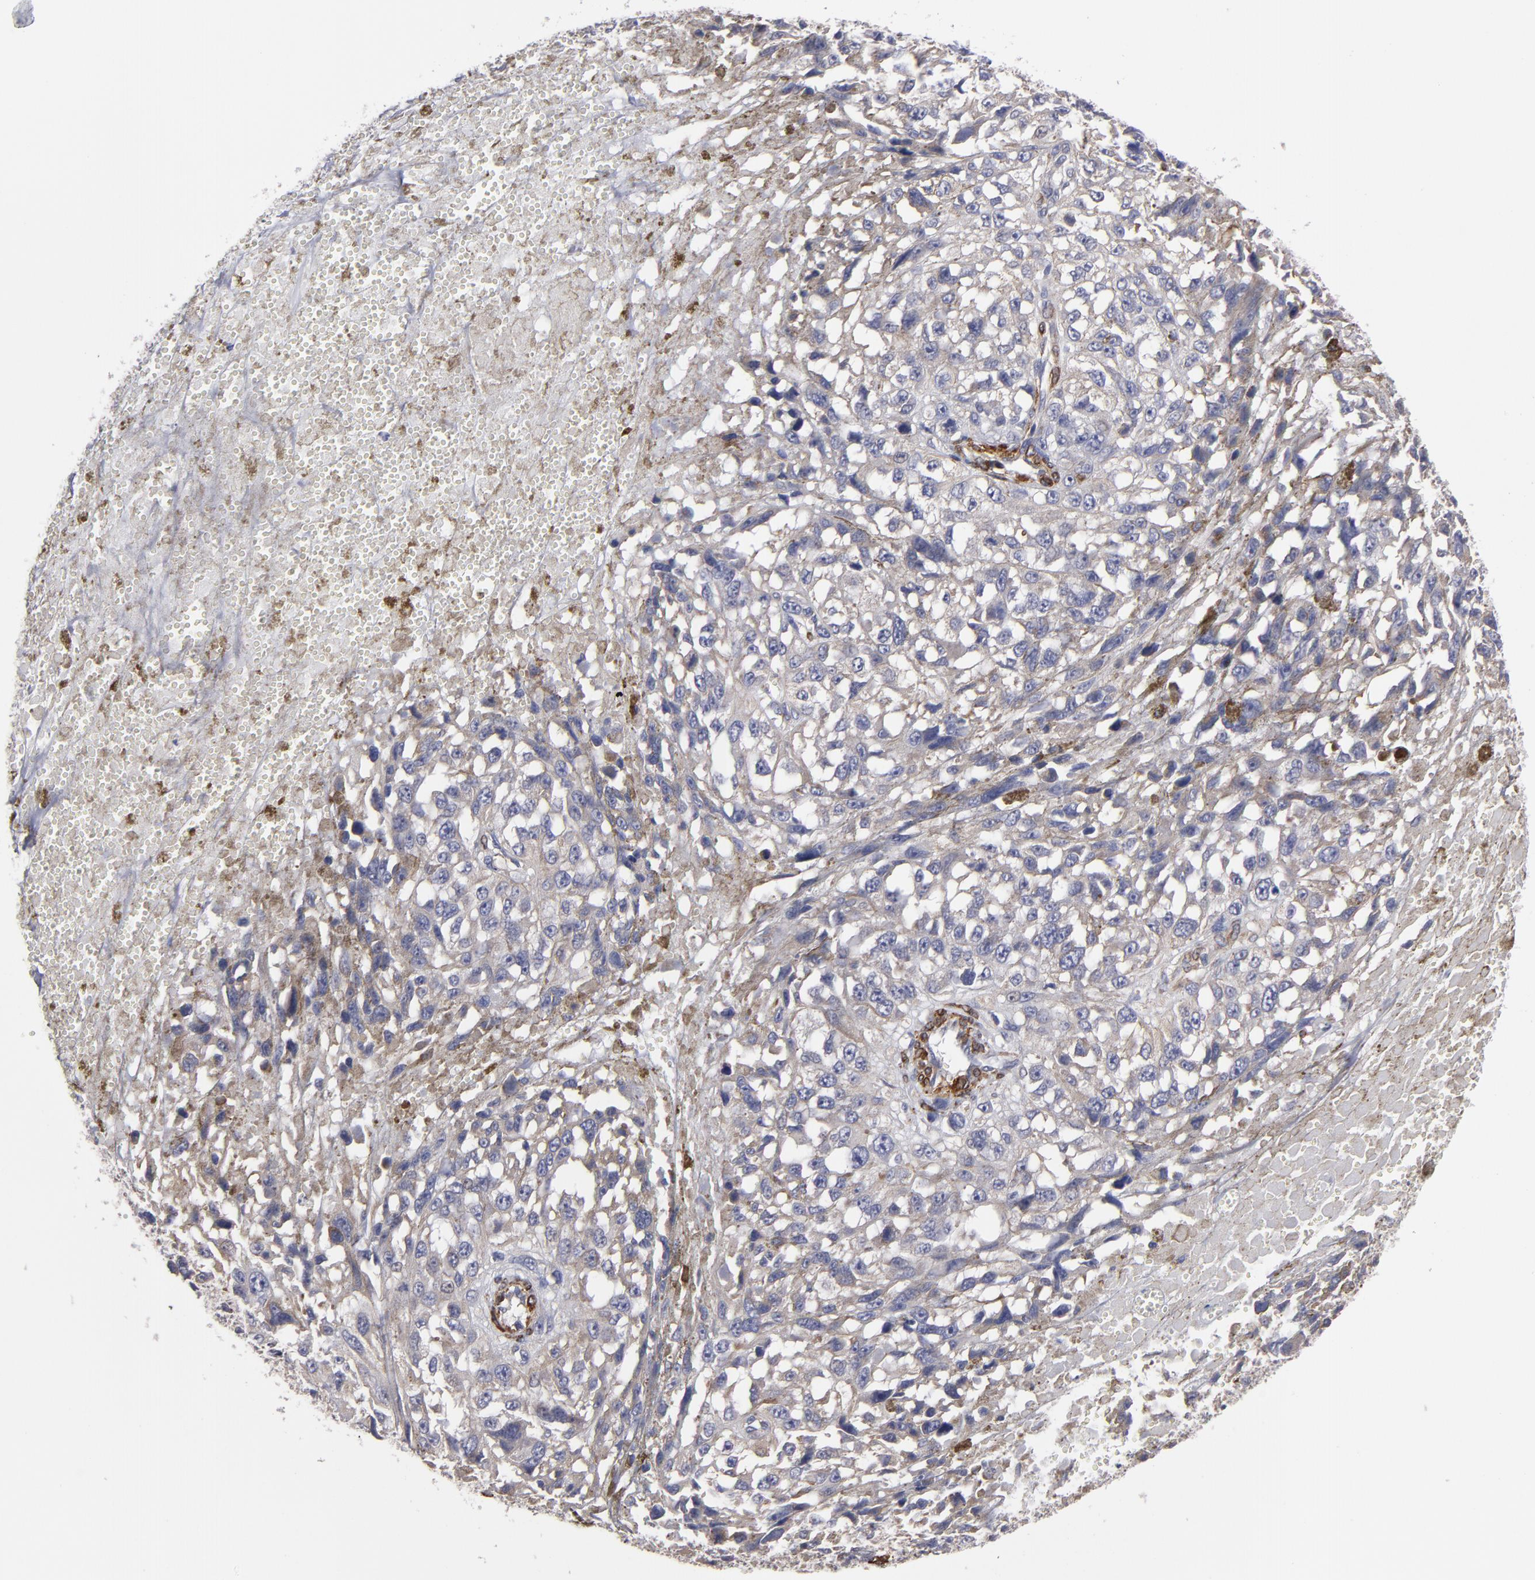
{"staining": {"intensity": "moderate", "quantity": "25%-75%", "location": "cytoplasmic/membranous"}, "tissue": "melanoma", "cell_type": "Tumor cells", "image_type": "cancer", "snomed": [{"axis": "morphology", "description": "Malignant melanoma, Metastatic site"}, {"axis": "topography", "description": "Lymph node"}], "caption": "Immunohistochemistry (IHC) of human malignant melanoma (metastatic site) reveals medium levels of moderate cytoplasmic/membranous expression in about 25%-75% of tumor cells.", "gene": "SLMAP", "patient": {"sex": "male", "age": 59}}